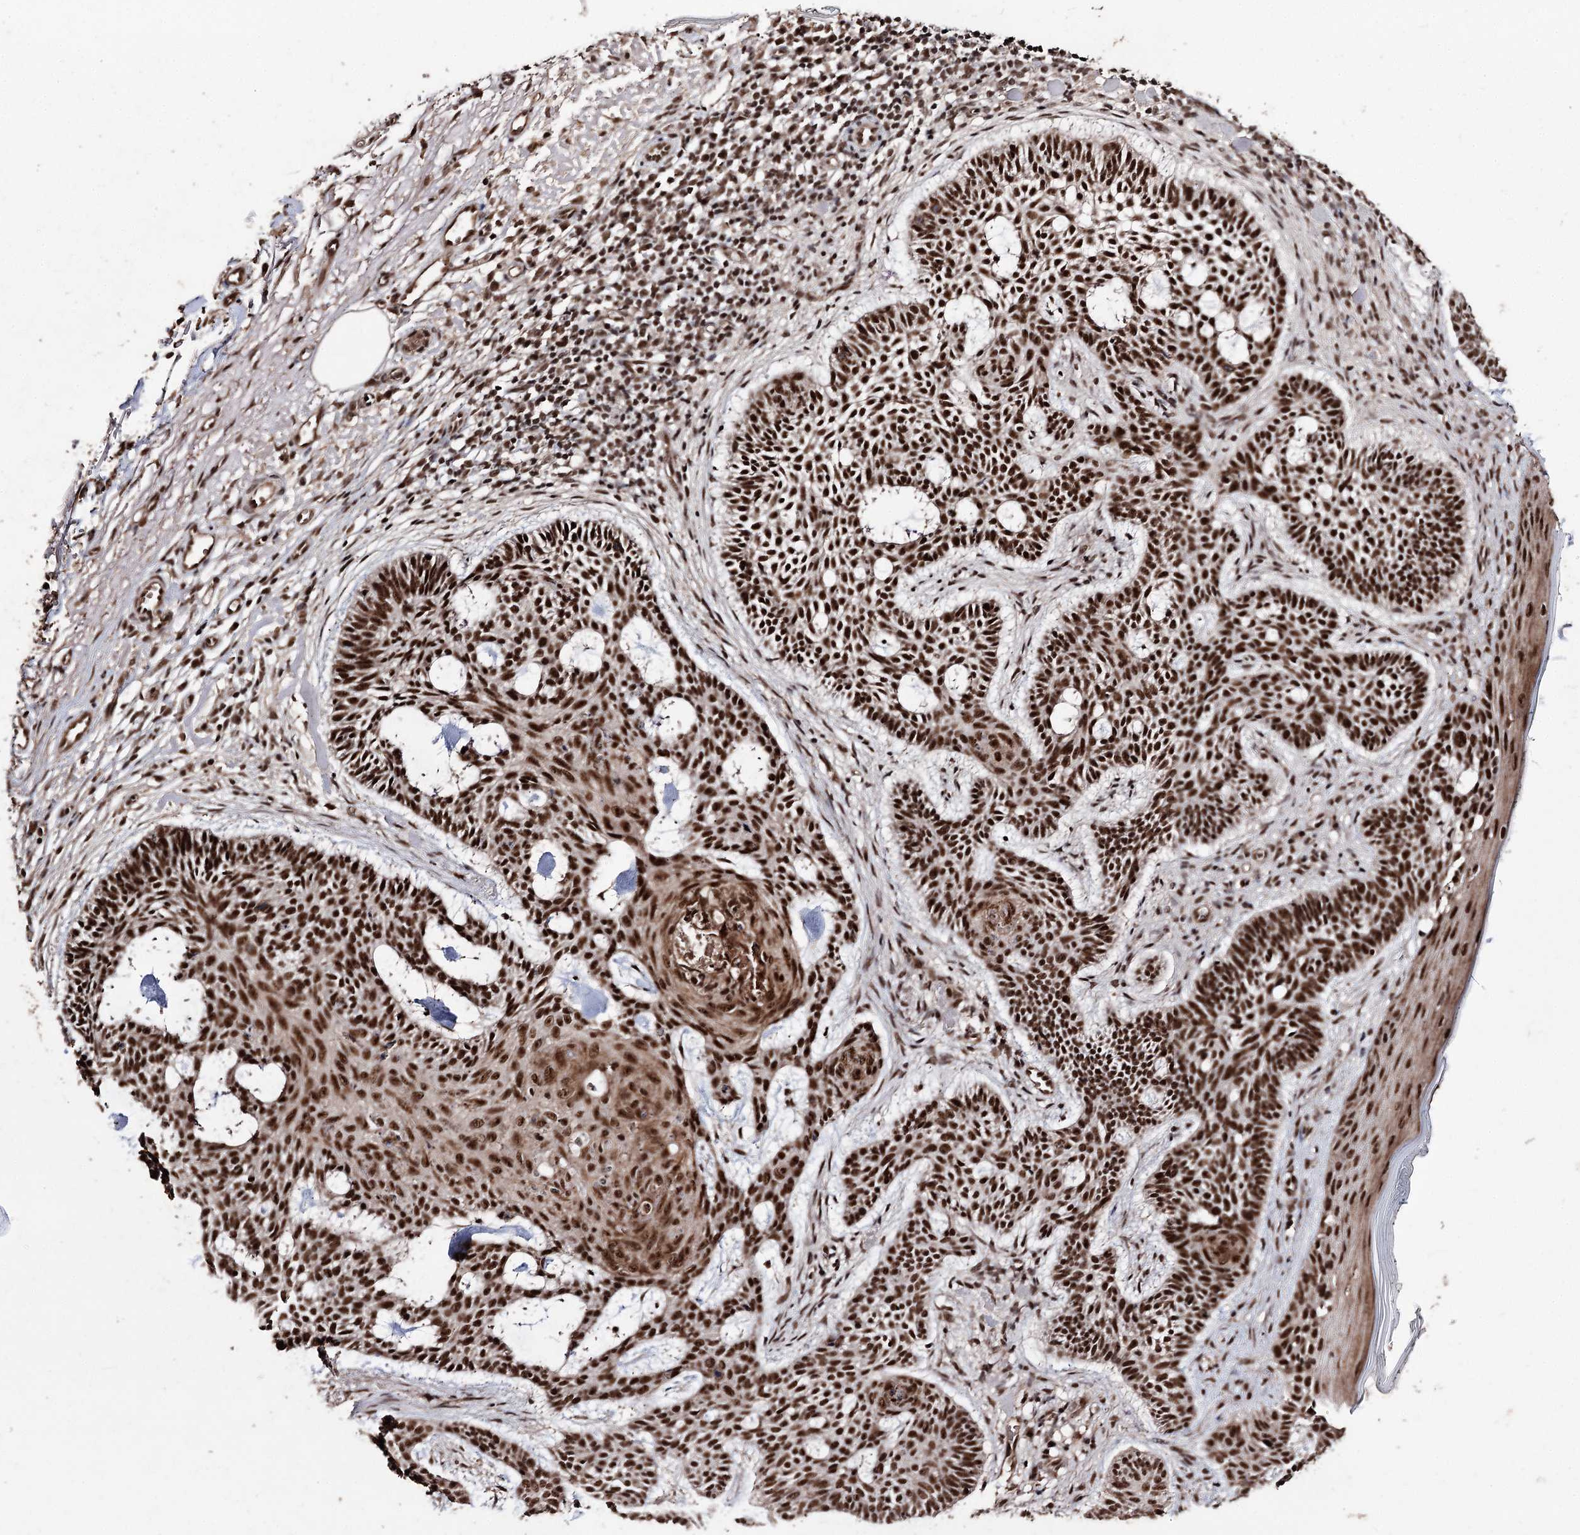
{"staining": {"intensity": "strong", "quantity": ">75%", "location": "nuclear"}, "tissue": "skin cancer", "cell_type": "Tumor cells", "image_type": "cancer", "snomed": [{"axis": "morphology", "description": "Basal cell carcinoma"}, {"axis": "topography", "description": "Skin"}], "caption": "A high amount of strong nuclear positivity is present in approximately >75% of tumor cells in skin cancer (basal cell carcinoma) tissue.", "gene": "U2SURP", "patient": {"sex": "male", "age": 85}}